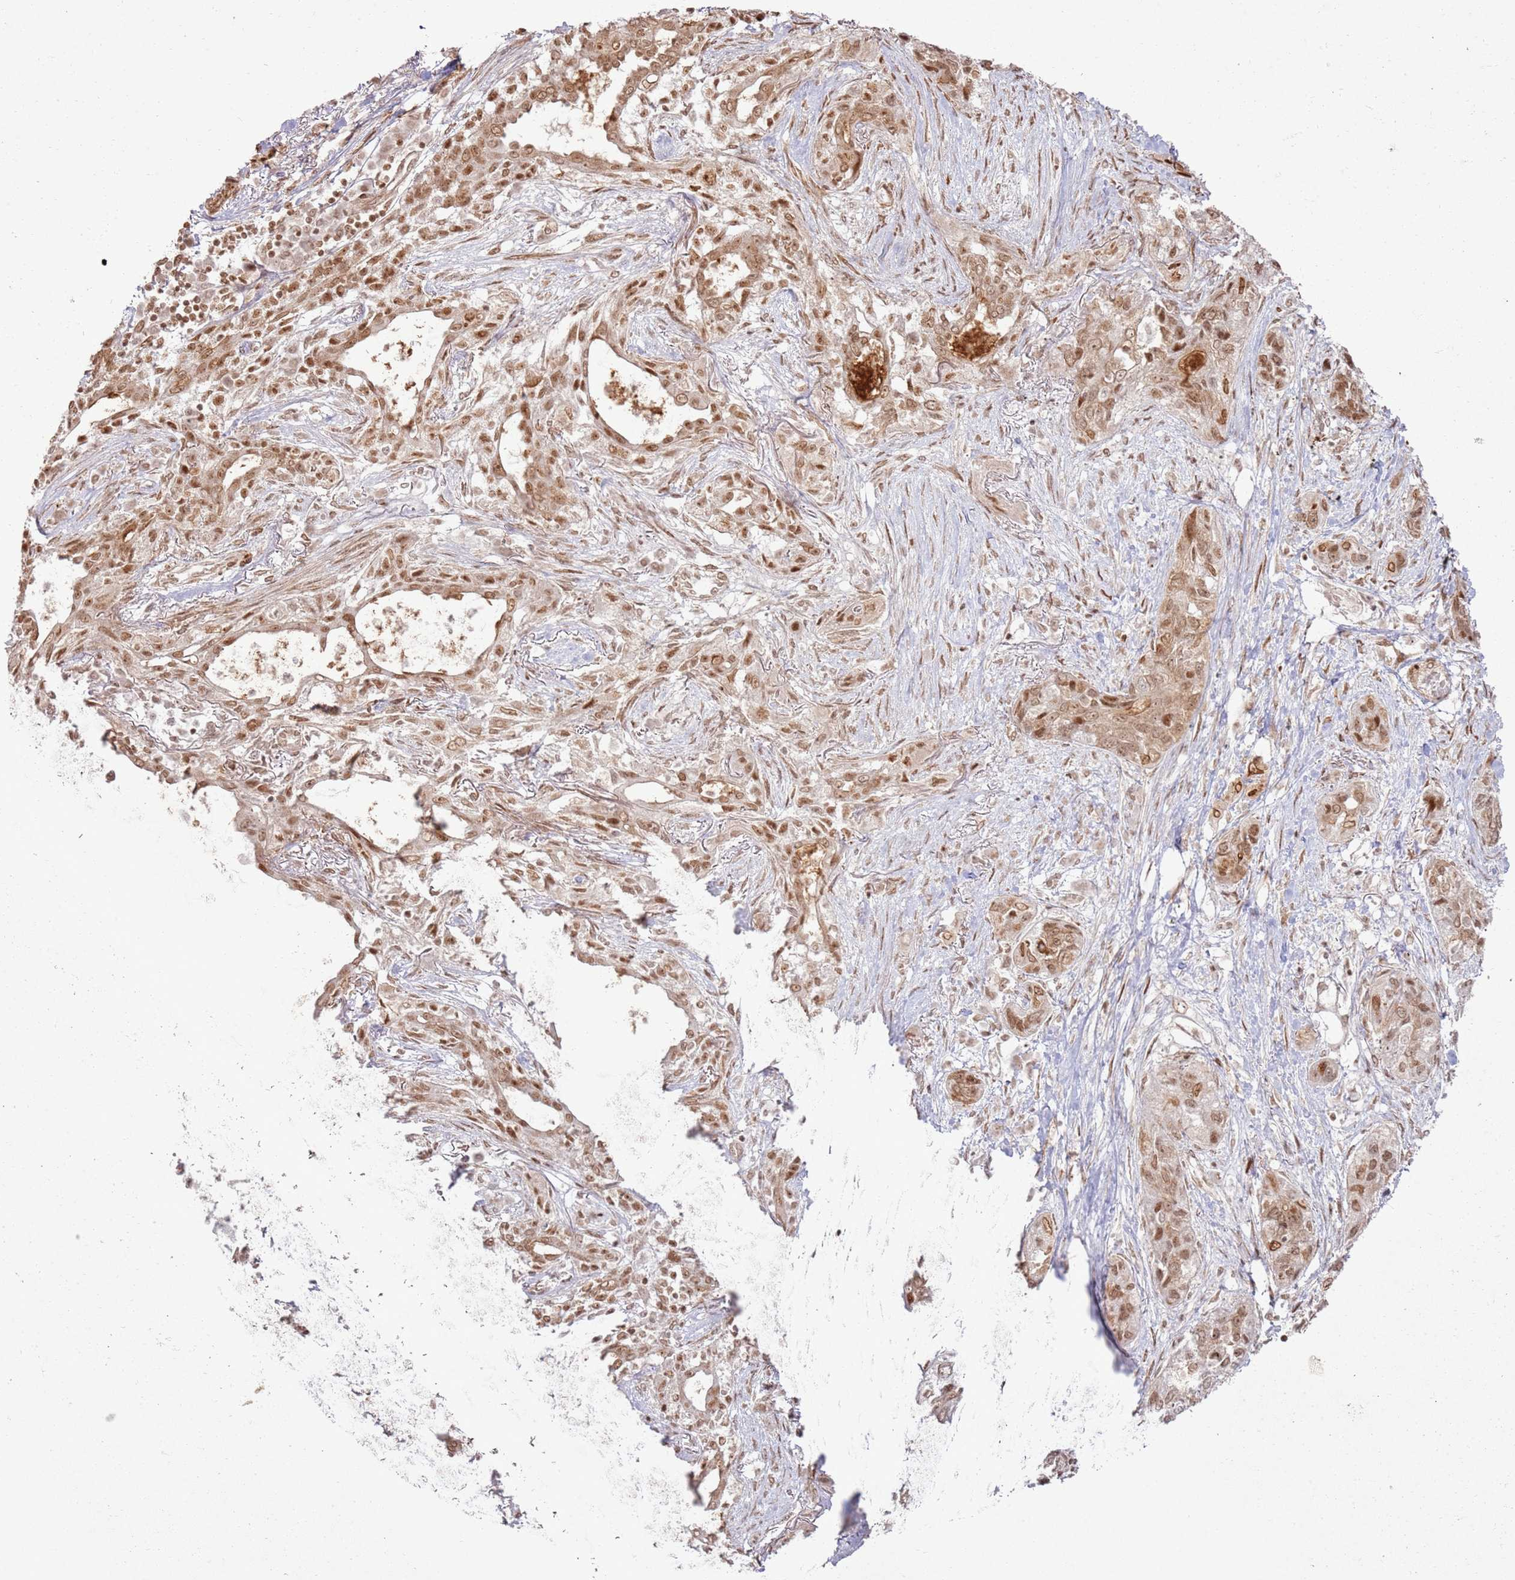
{"staining": {"intensity": "moderate", "quantity": ">75%", "location": "nuclear"}, "tissue": "lung cancer", "cell_type": "Tumor cells", "image_type": "cancer", "snomed": [{"axis": "morphology", "description": "Squamous cell carcinoma, NOS"}, {"axis": "topography", "description": "Lung"}], "caption": "Immunohistochemistry image of neoplastic tissue: lung cancer stained using IHC reveals medium levels of moderate protein expression localized specifically in the nuclear of tumor cells, appearing as a nuclear brown color.", "gene": "KLHL36", "patient": {"sex": "female", "age": 70}}